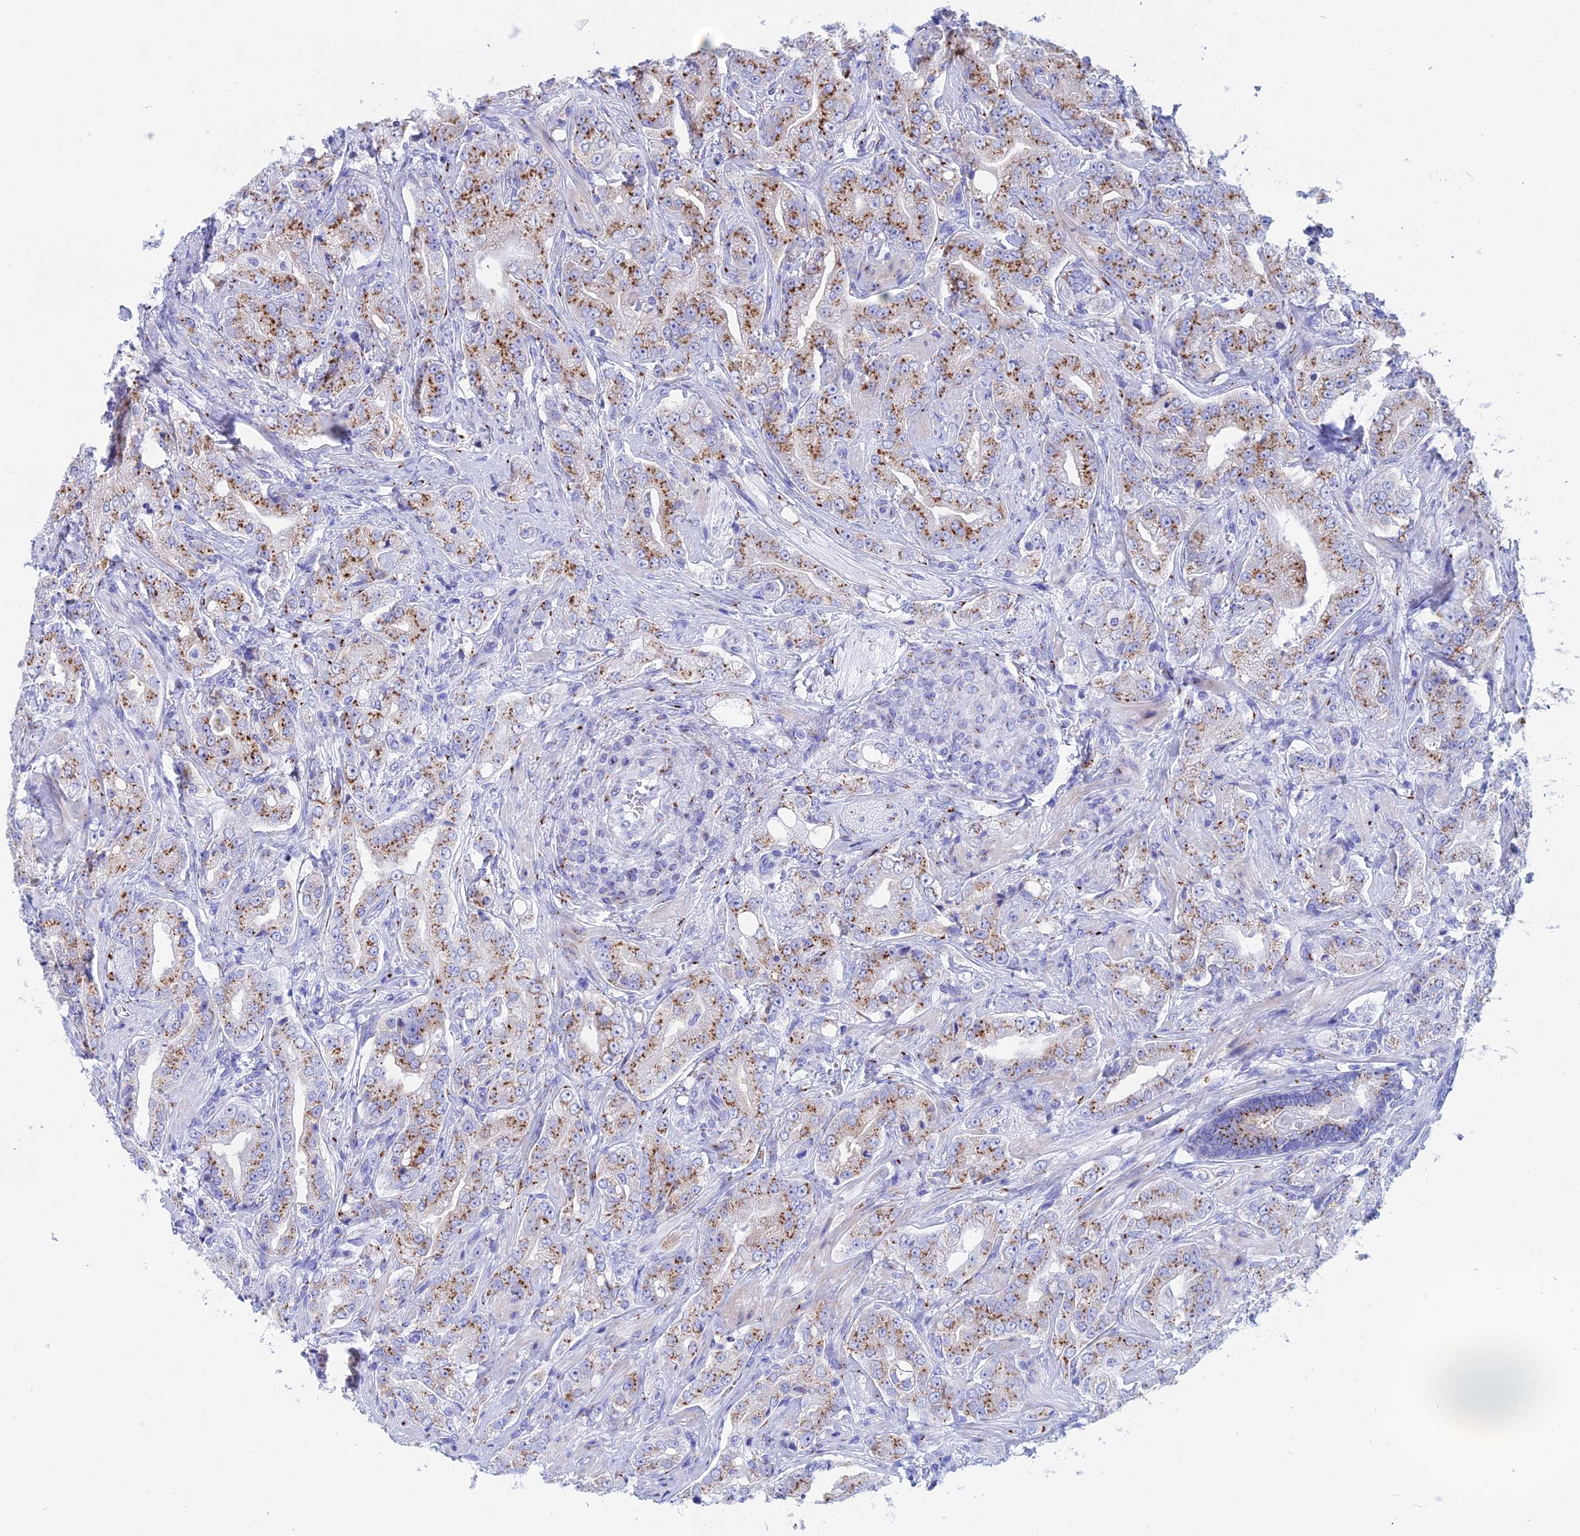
{"staining": {"intensity": "moderate", "quantity": ">75%", "location": "cytoplasmic/membranous"}, "tissue": "prostate cancer", "cell_type": "Tumor cells", "image_type": "cancer", "snomed": [{"axis": "morphology", "description": "Adenocarcinoma, Low grade"}, {"axis": "topography", "description": "Prostate"}], "caption": "About >75% of tumor cells in human prostate cancer show moderate cytoplasmic/membranous protein expression as visualized by brown immunohistochemical staining.", "gene": "ERICH4", "patient": {"sex": "male", "age": 67}}